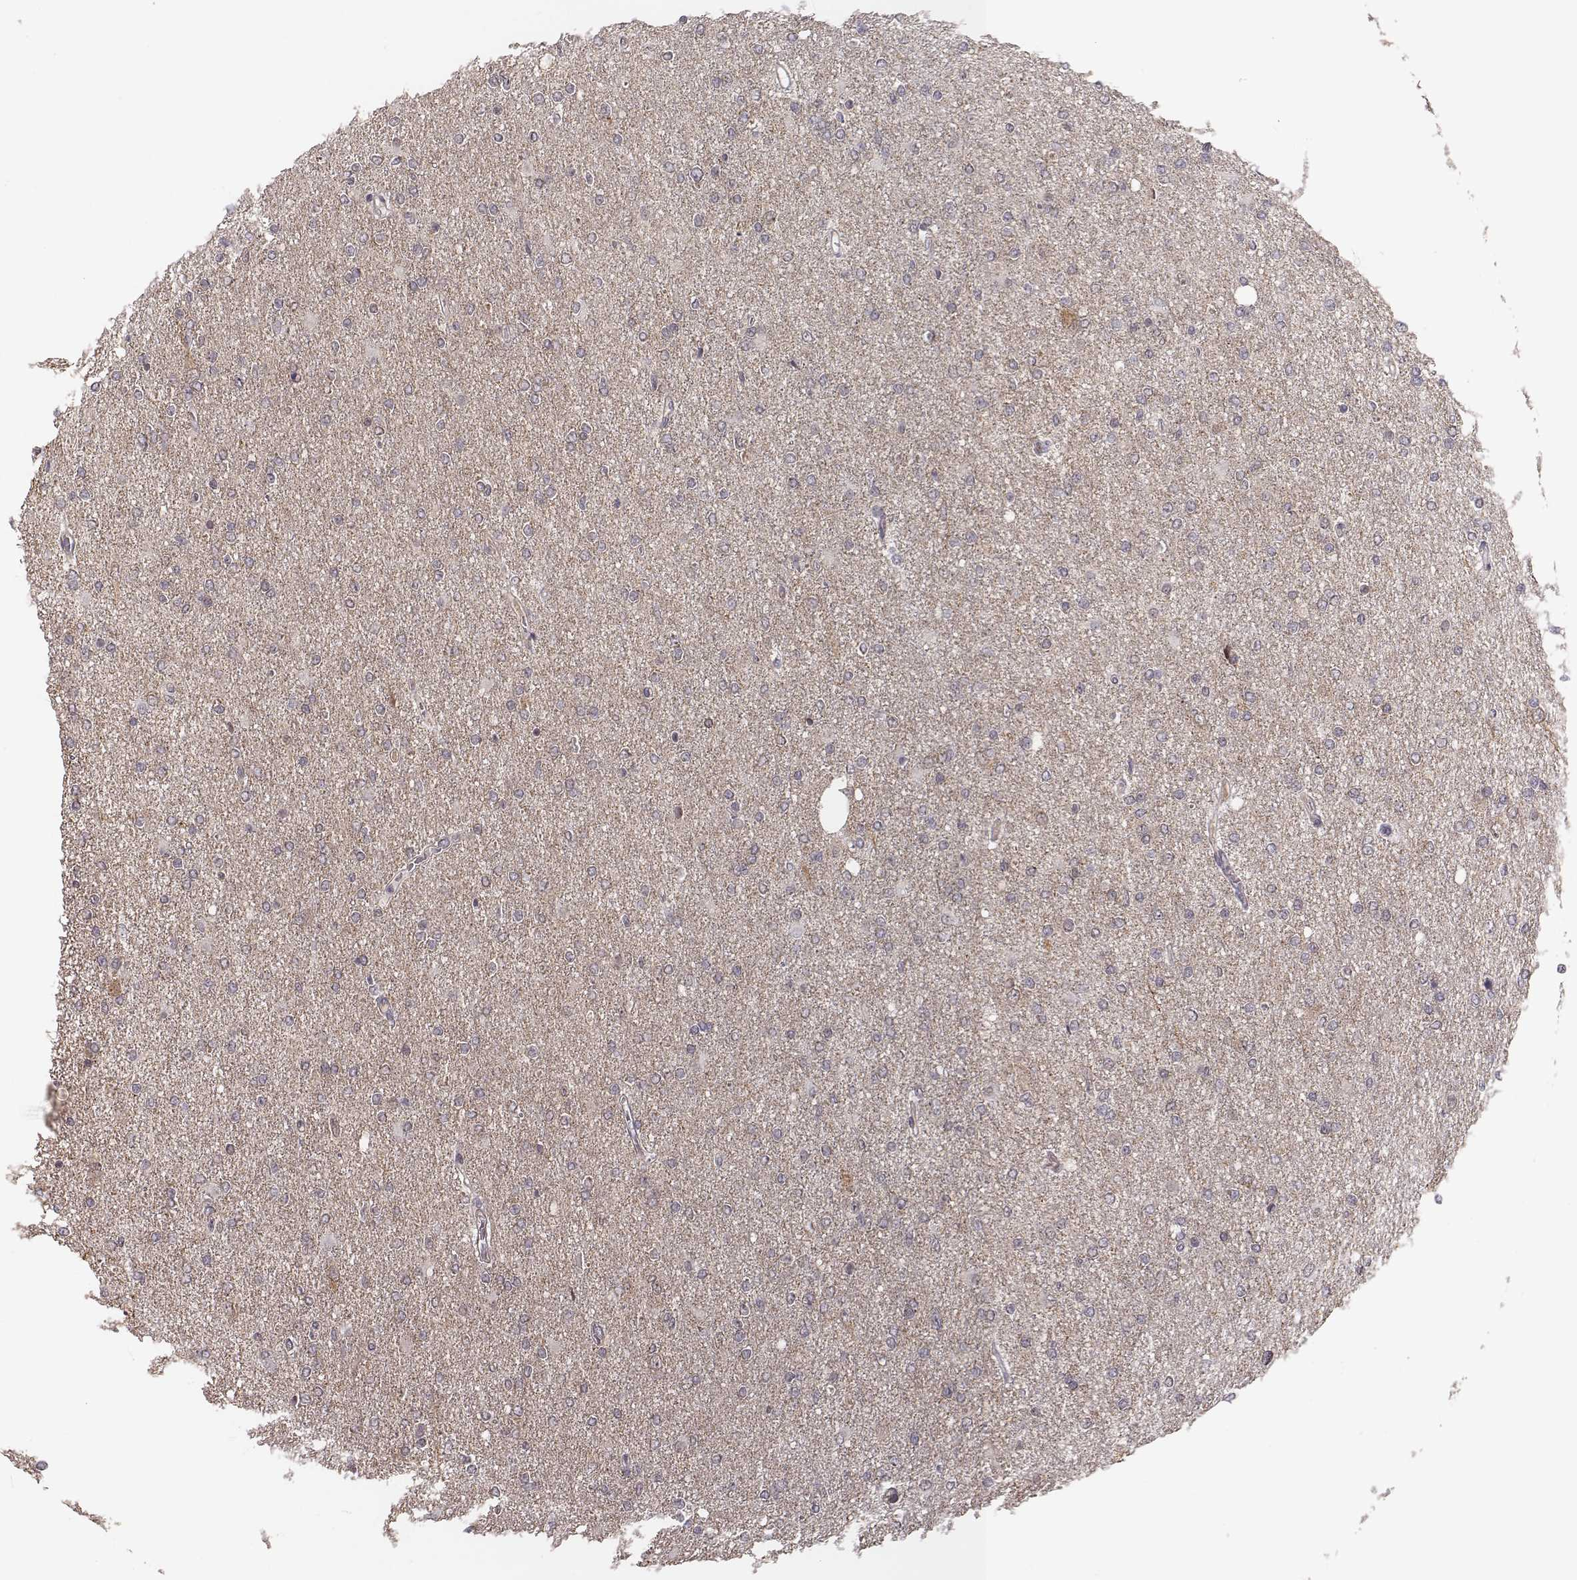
{"staining": {"intensity": "negative", "quantity": "none", "location": "none"}, "tissue": "glioma", "cell_type": "Tumor cells", "image_type": "cancer", "snomed": [{"axis": "morphology", "description": "Glioma, malignant, High grade"}, {"axis": "topography", "description": "Cerebral cortex"}], "caption": "DAB immunohistochemical staining of human glioma exhibits no significant staining in tumor cells.", "gene": "PLEKHG3", "patient": {"sex": "male", "age": 70}}